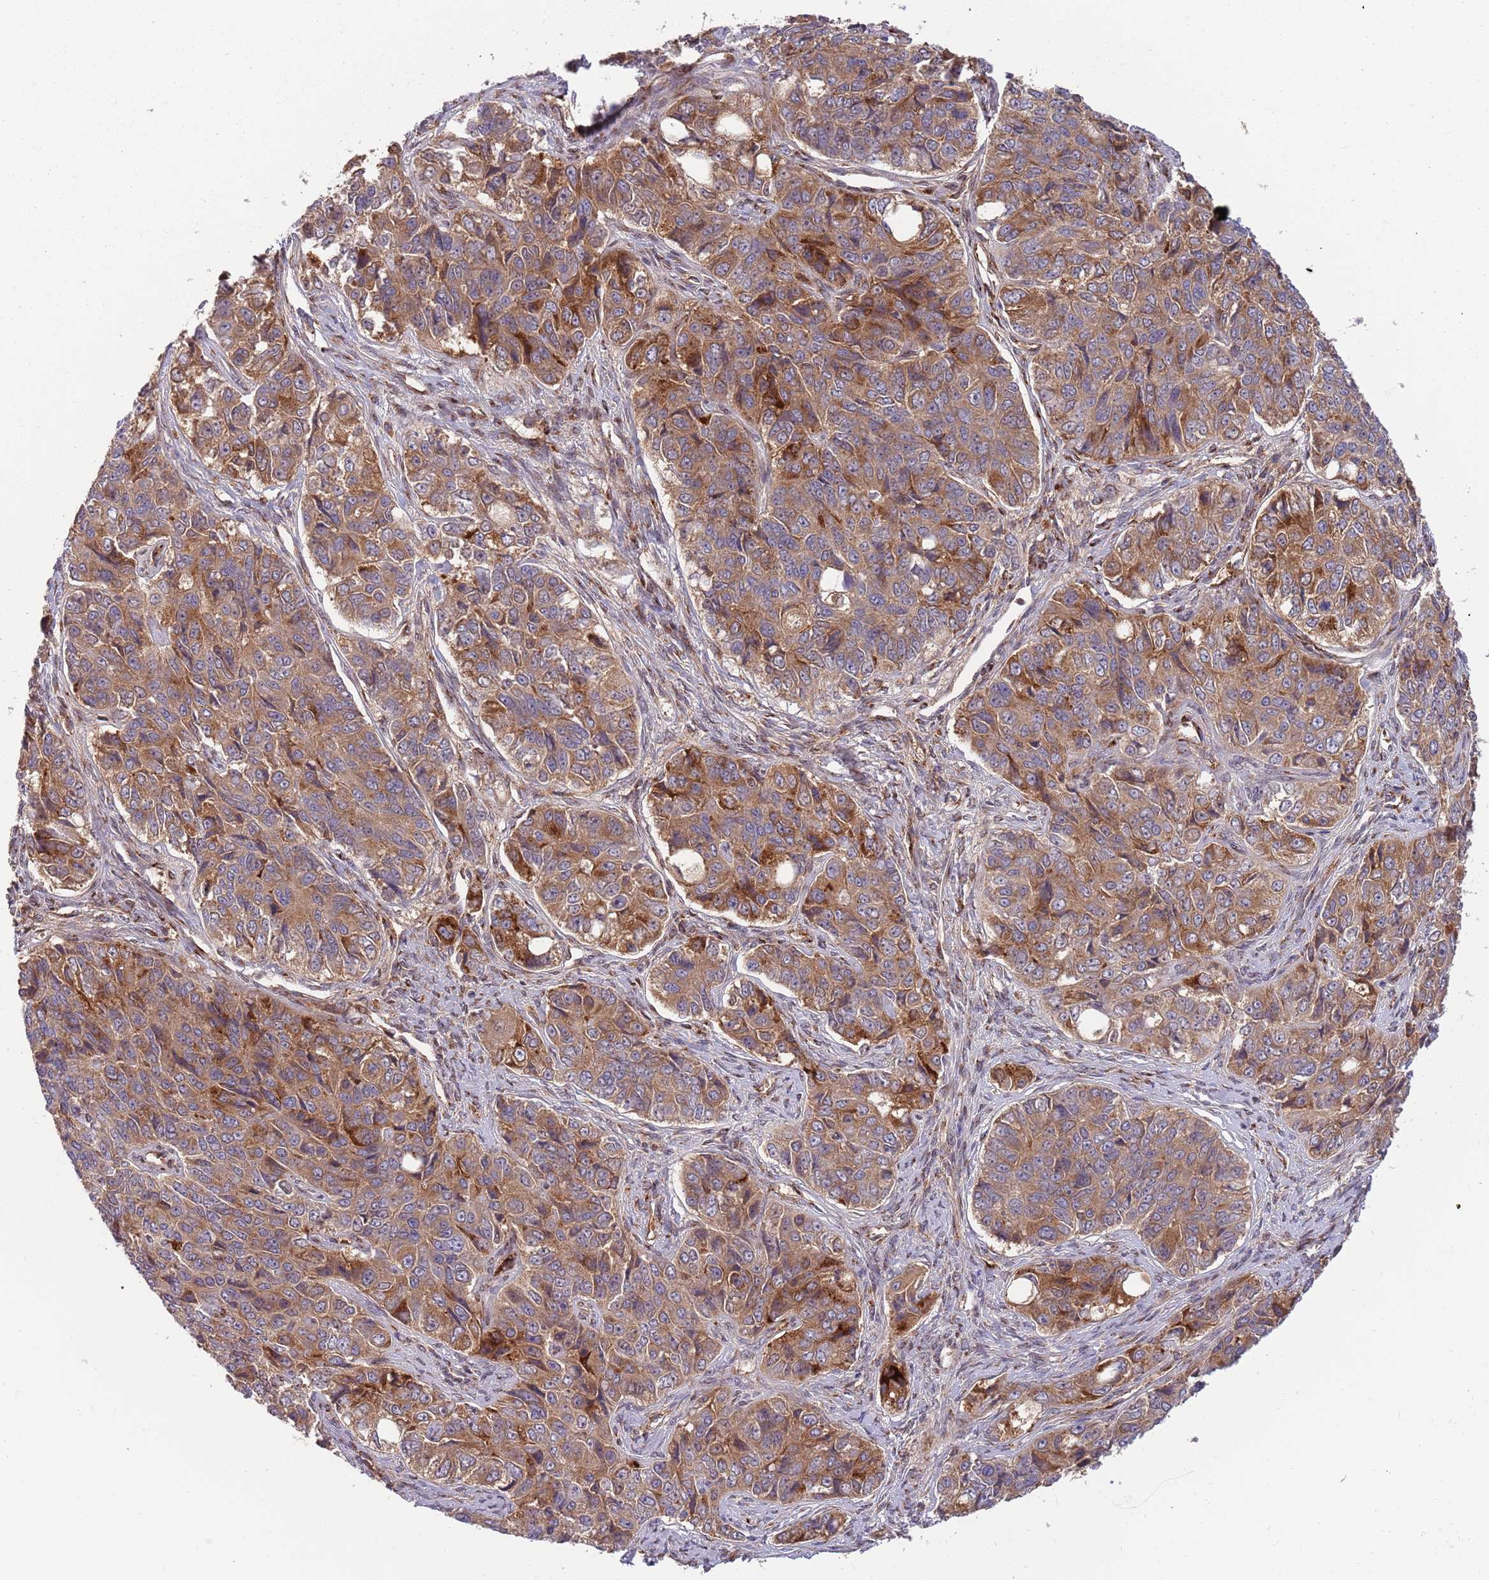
{"staining": {"intensity": "moderate", "quantity": ">75%", "location": "cytoplasmic/membranous"}, "tissue": "ovarian cancer", "cell_type": "Tumor cells", "image_type": "cancer", "snomed": [{"axis": "morphology", "description": "Carcinoma, endometroid"}, {"axis": "topography", "description": "Ovary"}], "caption": "Immunohistochemical staining of human ovarian cancer (endometroid carcinoma) reveals moderate cytoplasmic/membranous protein staining in approximately >75% of tumor cells.", "gene": "BTBD7", "patient": {"sex": "female", "age": 51}}